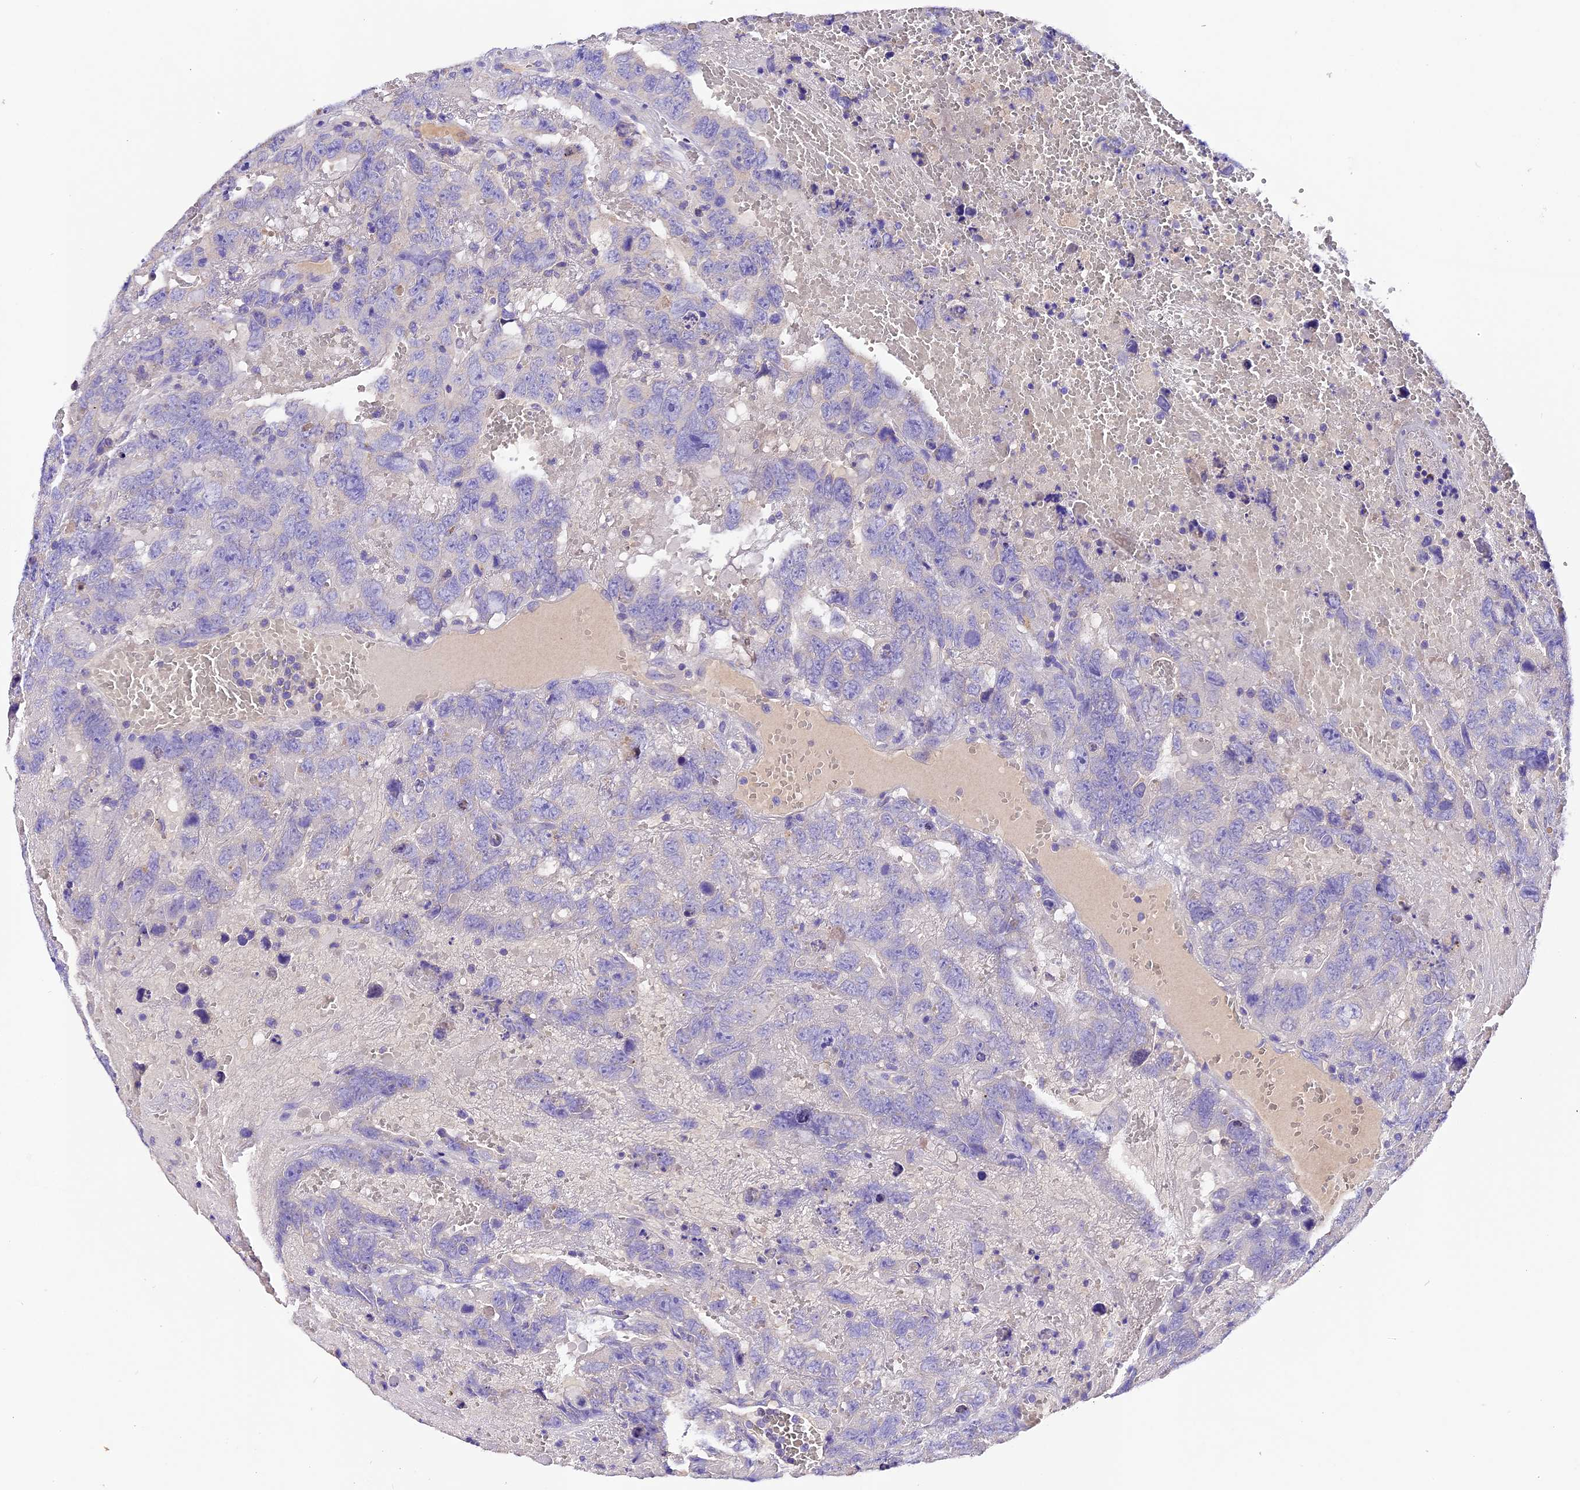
{"staining": {"intensity": "negative", "quantity": "none", "location": "none"}, "tissue": "testis cancer", "cell_type": "Tumor cells", "image_type": "cancer", "snomed": [{"axis": "morphology", "description": "Carcinoma, Embryonal, NOS"}, {"axis": "topography", "description": "Testis"}], "caption": "Human testis cancer (embryonal carcinoma) stained for a protein using IHC exhibits no expression in tumor cells.", "gene": "SIX5", "patient": {"sex": "male", "age": 45}}